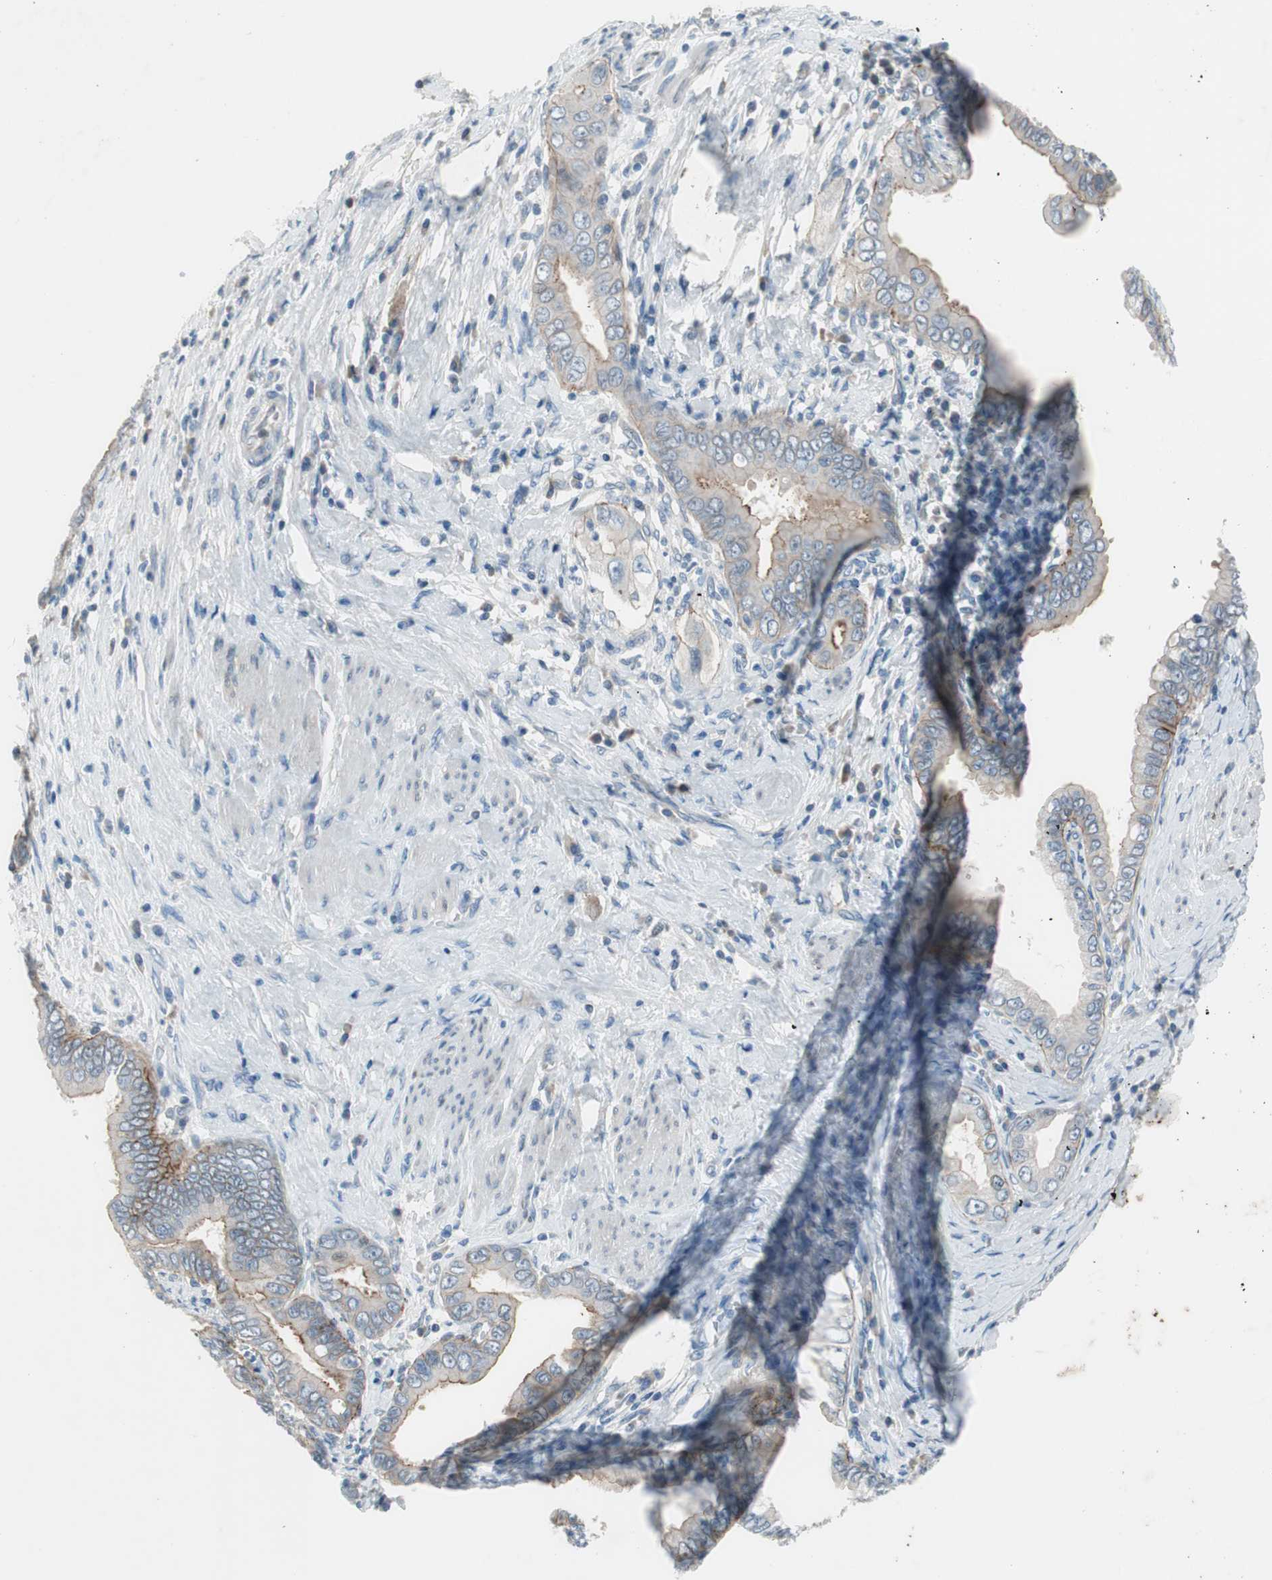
{"staining": {"intensity": "moderate", "quantity": "25%-75%", "location": "cytoplasmic/membranous"}, "tissue": "pancreatic cancer", "cell_type": "Tumor cells", "image_type": "cancer", "snomed": [{"axis": "morphology", "description": "Normal tissue, NOS"}, {"axis": "topography", "description": "Lymph node"}], "caption": "Pancreatic cancer tissue demonstrates moderate cytoplasmic/membranous positivity in about 25%-75% of tumor cells, visualized by immunohistochemistry.", "gene": "PRRG4", "patient": {"sex": "male", "age": 50}}